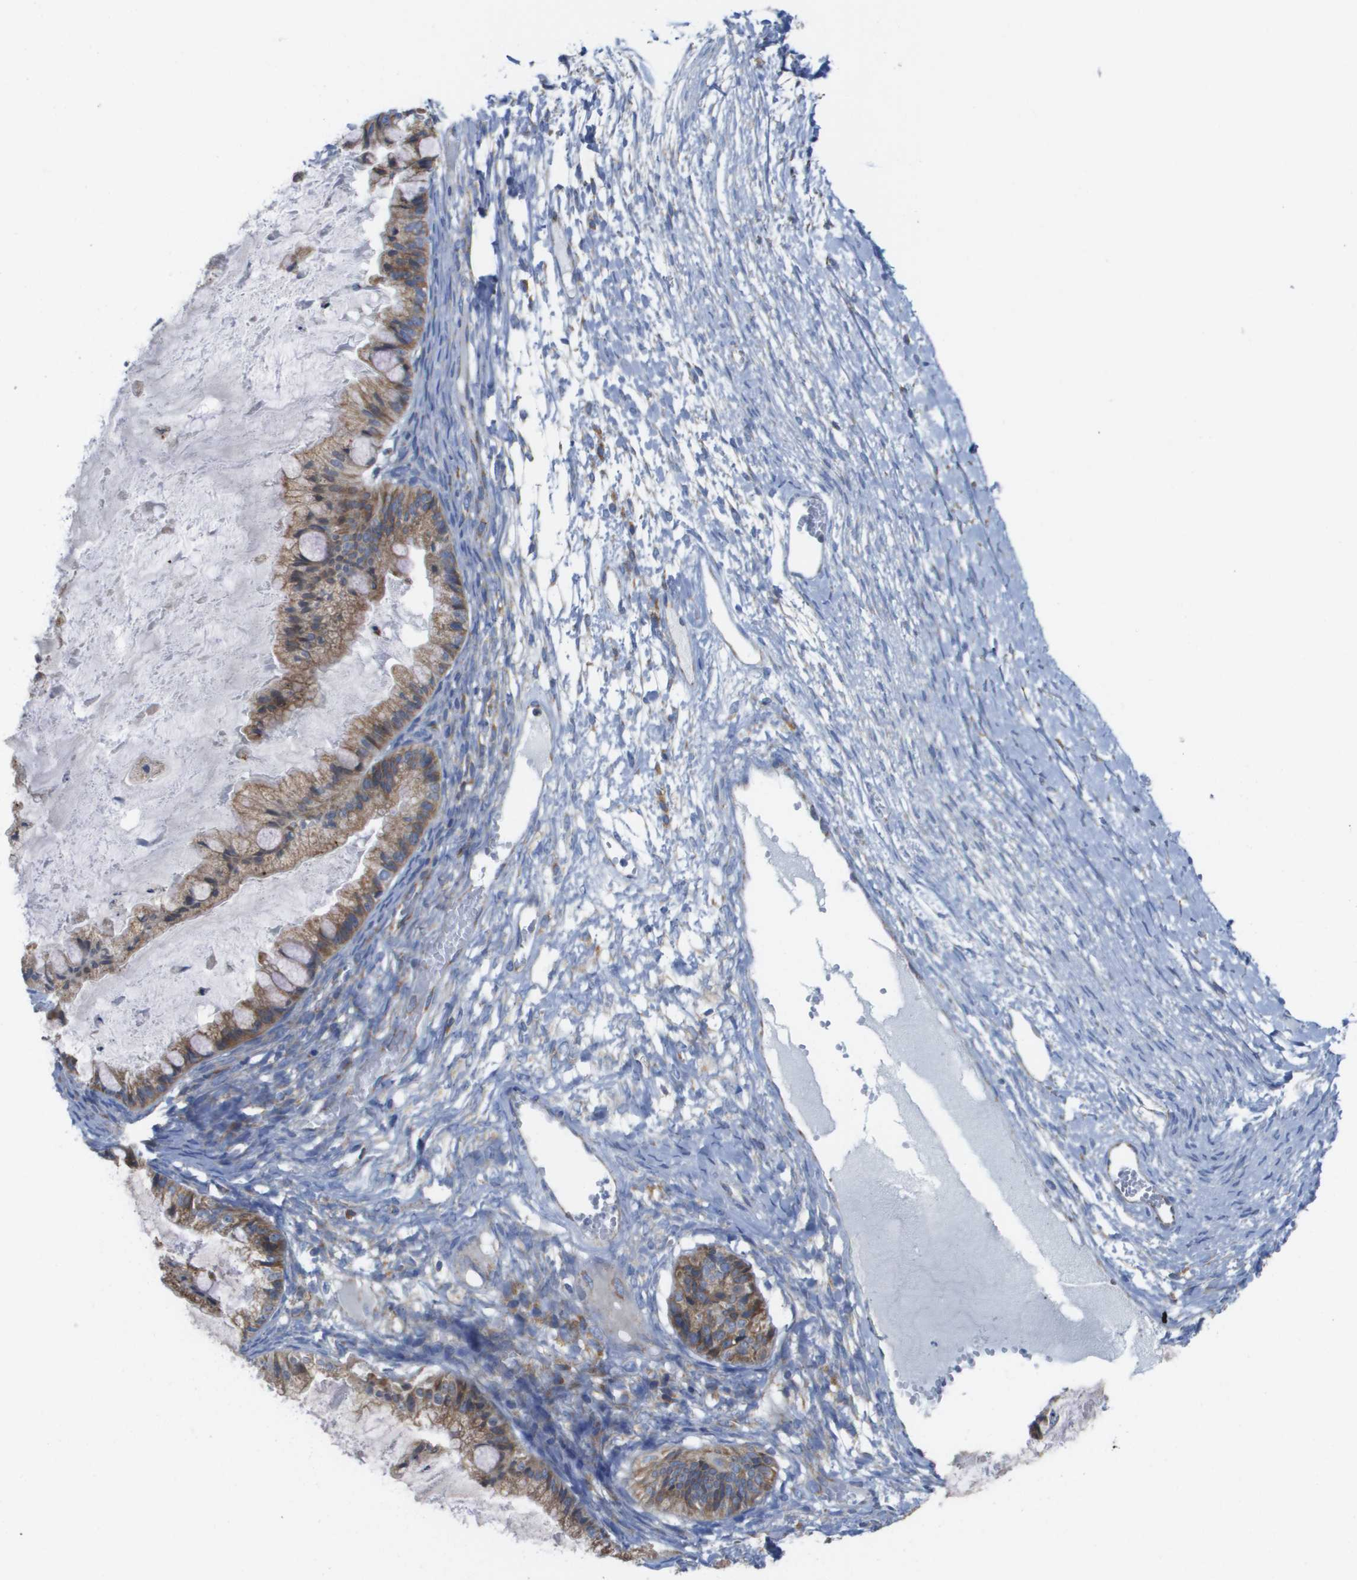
{"staining": {"intensity": "moderate", "quantity": ">75%", "location": "cytoplasmic/membranous"}, "tissue": "ovarian cancer", "cell_type": "Tumor cells", "image_type": "cancer", "snomed": [{"axis": "morphology", "description": "Cystadenocarcinoma, mucinous, NOS"}, {"axis": "topography", "description": "Ovary"}], "caption": "Ovarian cancer was stained to show a protein in brown. There is medium levels of moderate cytoplasmic/membranous staining in about >75% of tumor cells.", "gene": "FIS1", "patient": {"sex": "female", "age": 57}}